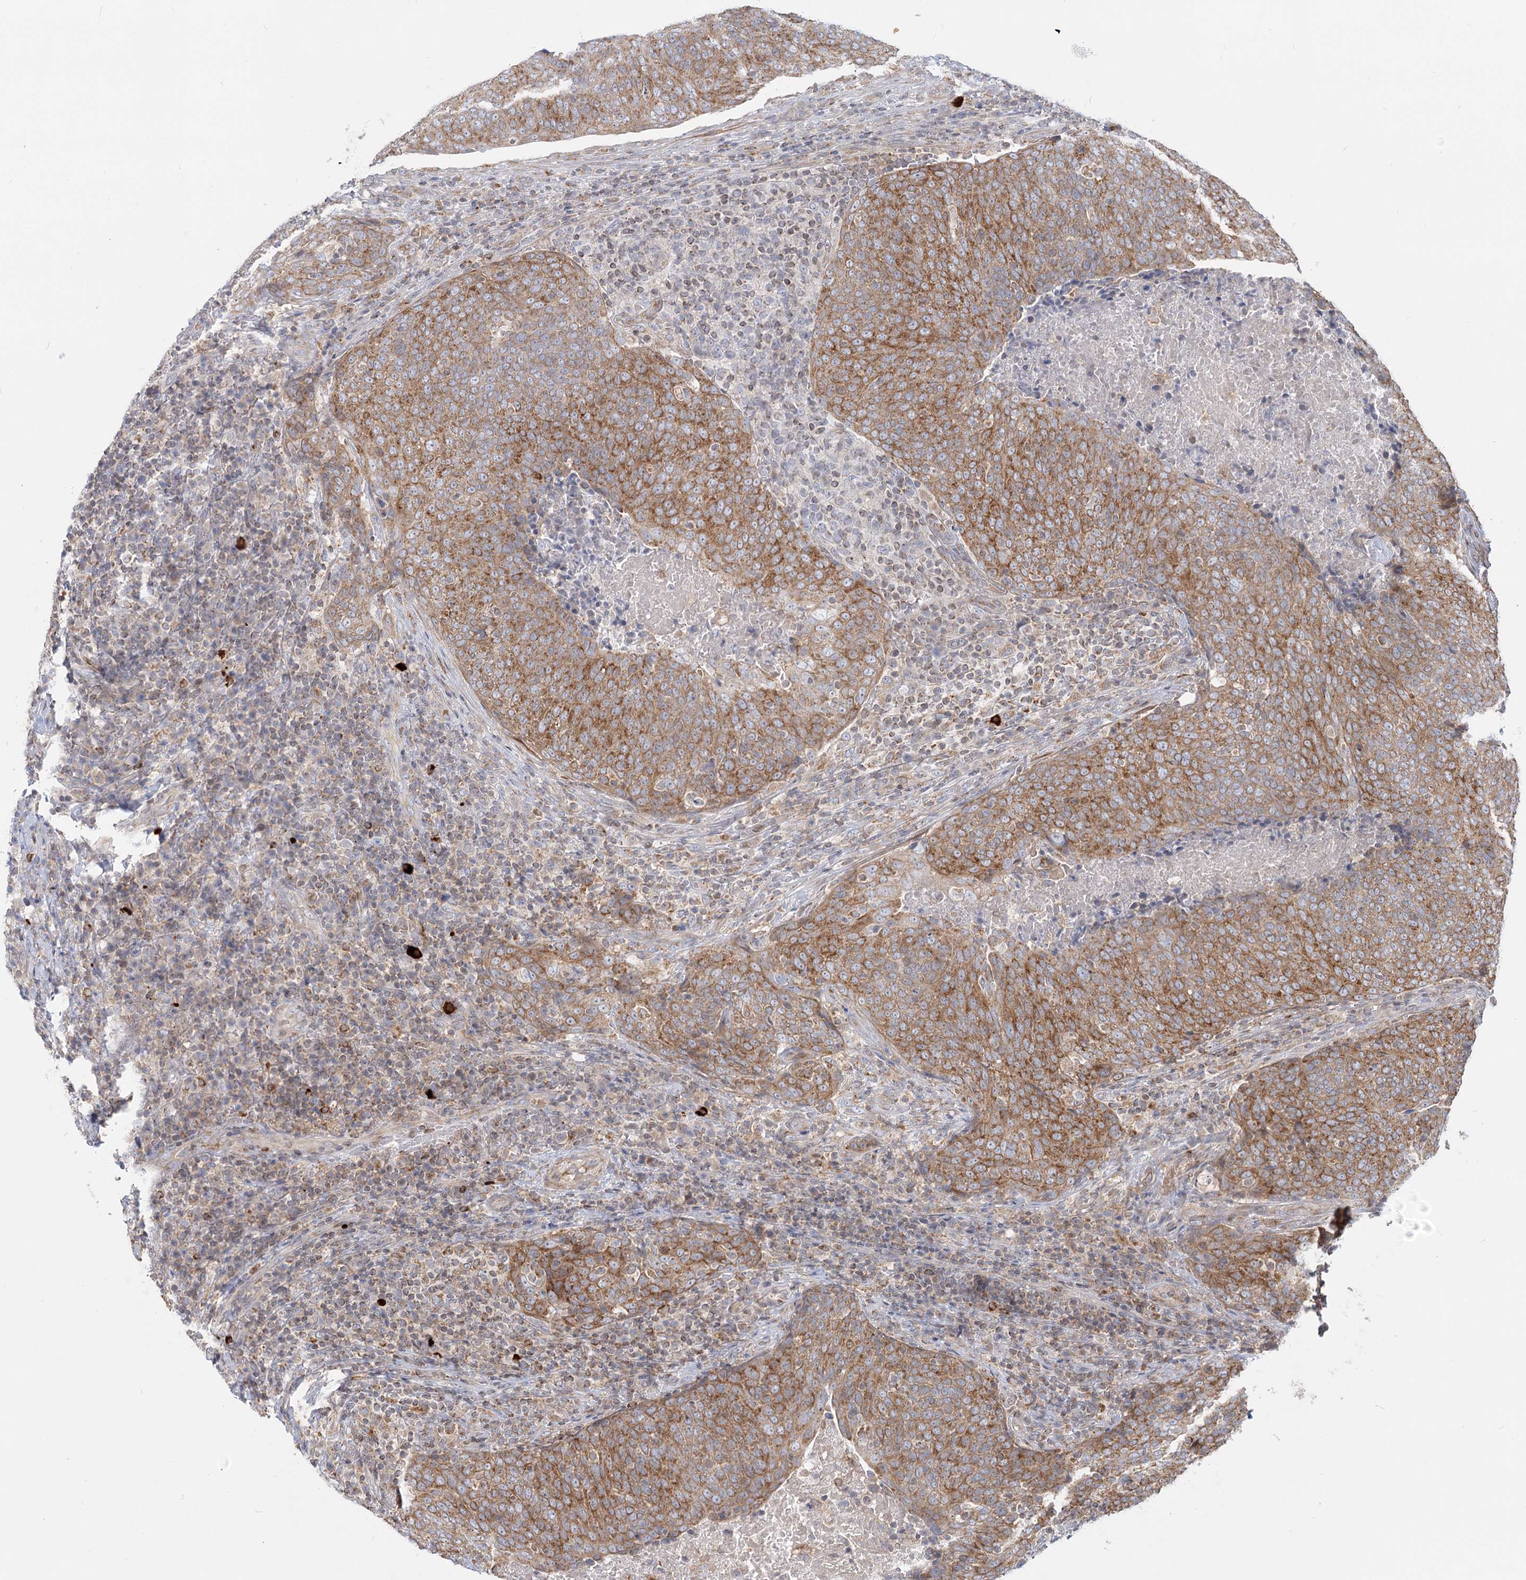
{"staining": {"intensity": "moderate", "quantity": ">75%", "location": "cytoplasmic/membranous"}, "tissue": "head and neck cancer", "cell_type": "Tumor cells", "image_type": "cancer", "snomed": [{"axis": "morphology", "description": "Squamous cell carcinoma, NOS"}, {"axis": "morphology", "description": "Squamous cell carcinoma, metastatic, NOS"}, {"axis": "topography", "description": "Lymph node"}, {"axis": "topography", "description": "Head-Neck"}], "caption": "Approximately >75% of tumor cells in head and neck cancer (metastatic squamous cell carcinoma) display moderate cytoplasmic/membranous protein positivity as visualized by brown immunohistochemical staining.", "gene": "MTMR3", "patient": {"sex": "male", "age": 62}}